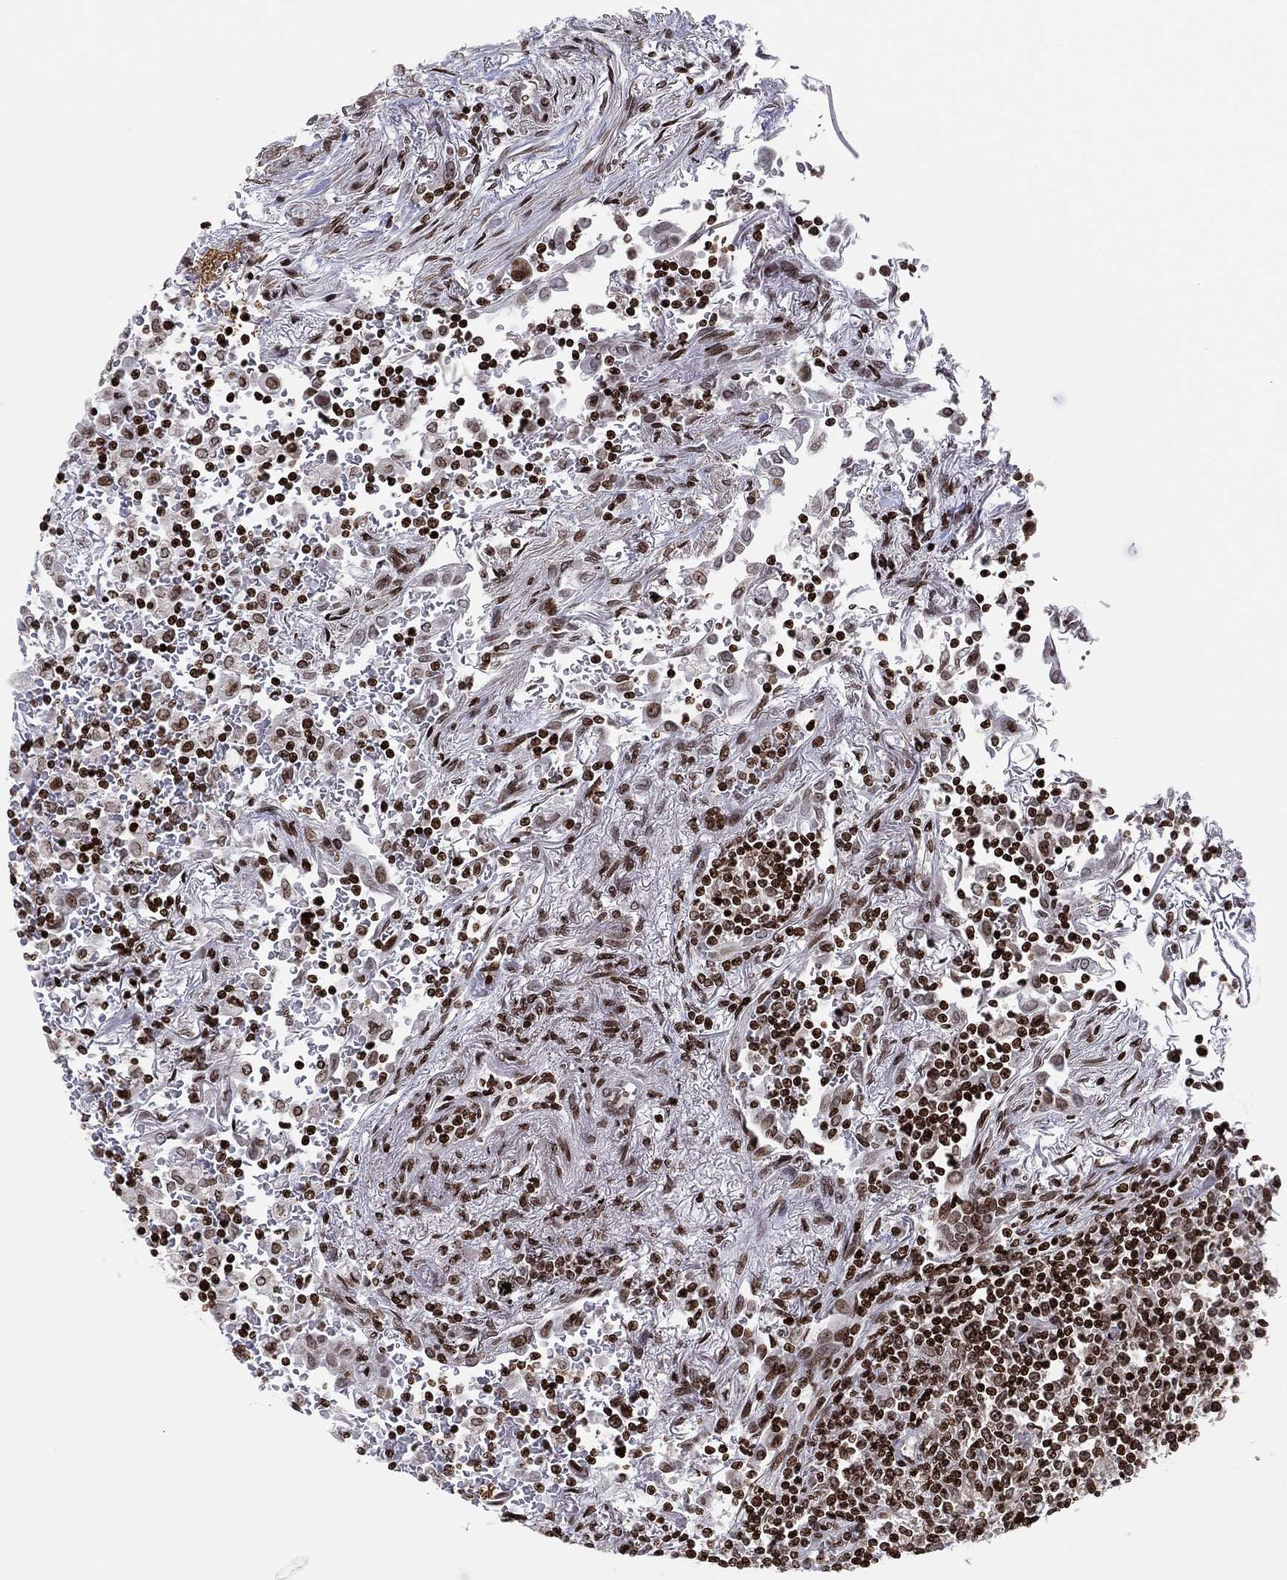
{"staining": {"intensity": "strong", "quantity": ">75%", "location": "nuclear"}, "tissue": "lymphoma", "cell_type": "Tumor cells", "image_type": "cancer", "snomed": [{"axis": "morphology", "description": "Malignant lymphoma, non-Hodgkin's type, High grade"}, {"axis": "topography", "description": "Lung"}], "caption": "A high amount of strong nuclear expression is seen in approximately >75% of tumor cells in high-grade malignant lymphoma, non-Hodgkin's type tissue. (DAB (3,3'-diaminobenzidine) IHC with brightfield microscopy, high magnification).", "gene": "MFSD14A", "patient": {"sex": "male", "age": 79}}